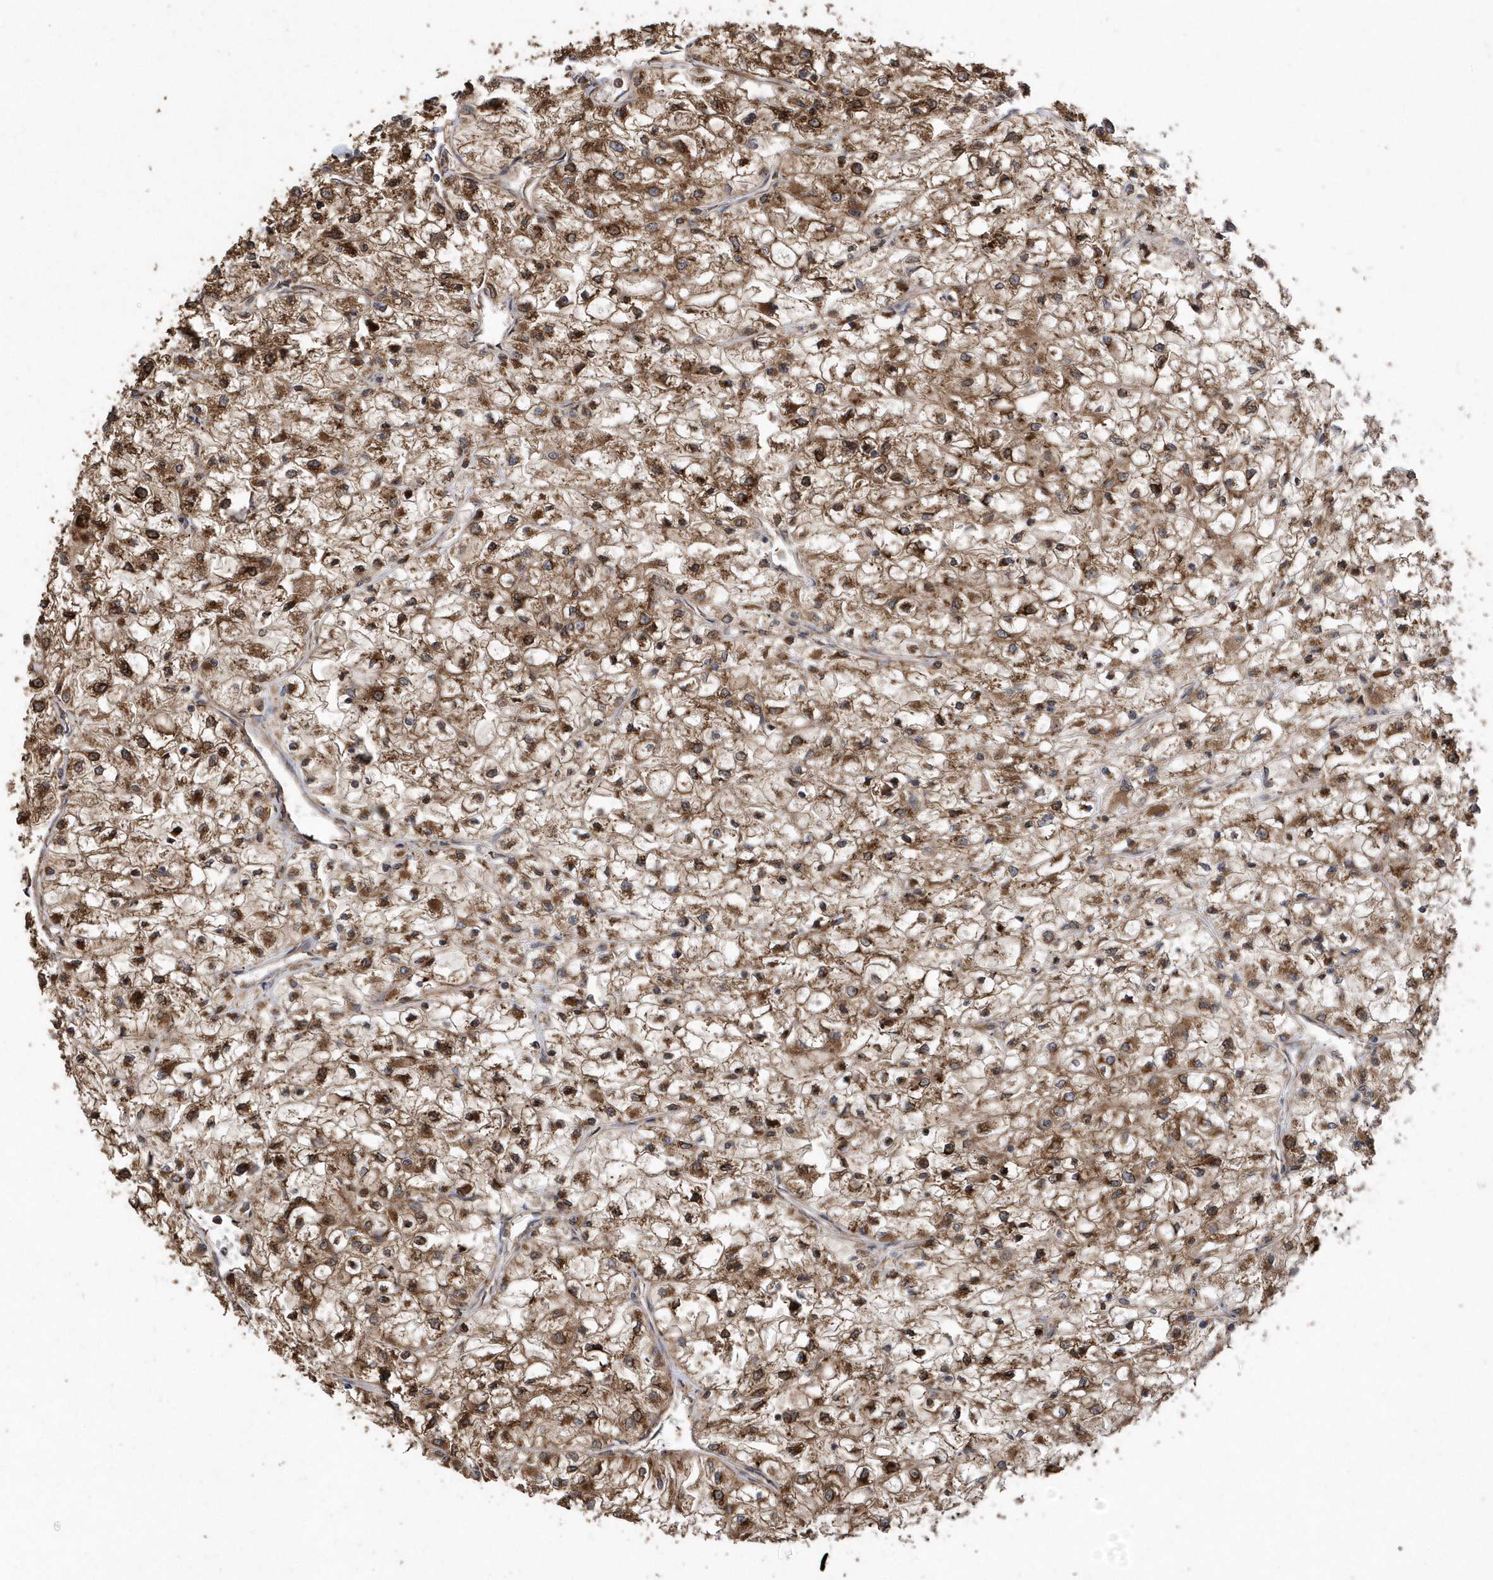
{"staining": {"intensity": "moderate", "quantity": ">75%", "location": "cytoplasmic/membranous"}, "tissue": "renal cancer", "cell_type": "Tumor cells", "image_type": "cancer", "snomed": [{"axis": "morphology", "description": "Adenocarcinoma, NOS"}, {"axis": "topography", "description": "Kidney"}], "caption": "A brown stain shows moderate cytoplasmic/membranous positivity of a protein in human renal adenocarcinoma tumor cells.", "gene": "WASHC5", "patient": {"sex": "male", "age": 80}}